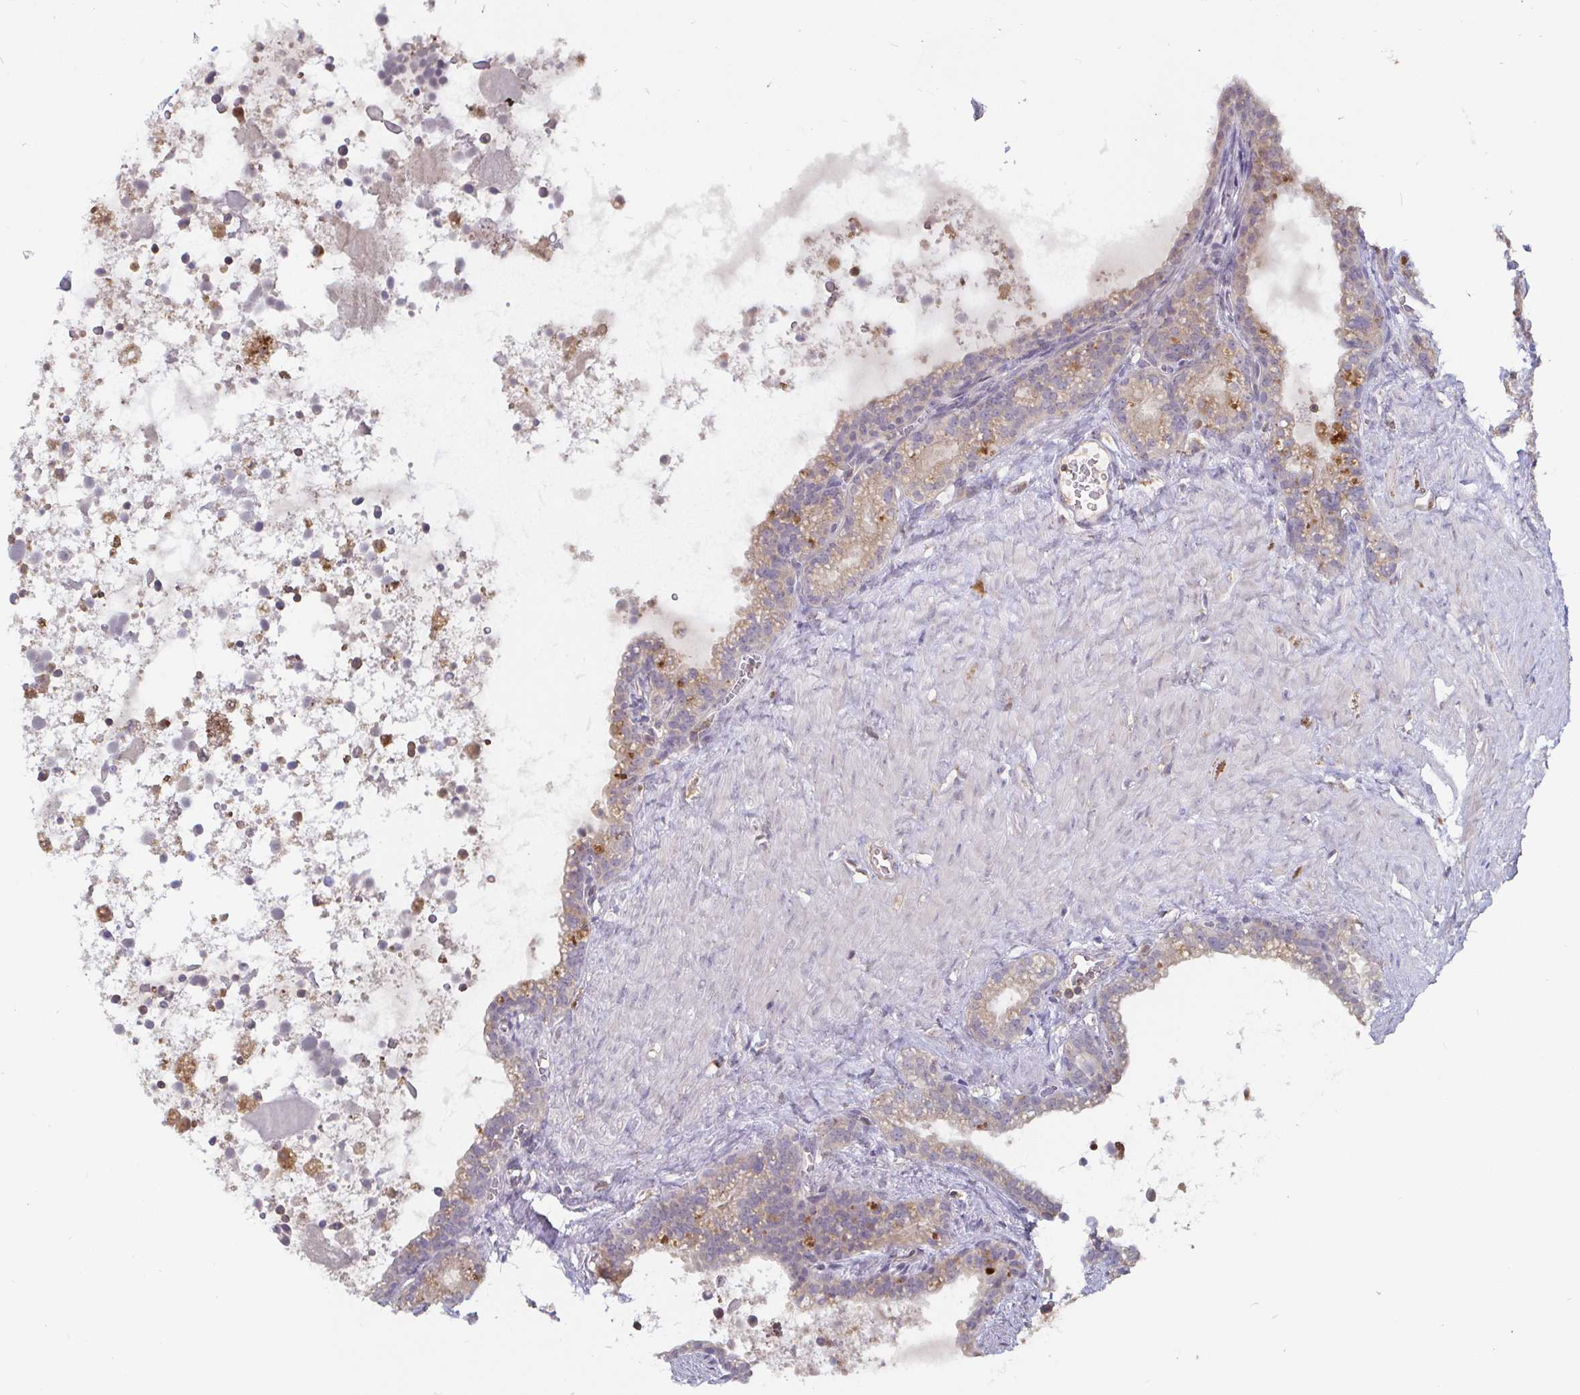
{"staining": {"intensity": "negative", "quantity": "none", "location": "none"}, "tissue": "seminal vesicle", "cell_type": "Glandular cells", "image_type": "normal", "snomed": [{"axis": "morphology", "description": "Normal tissue, NOS"}, {"axis": "topography", "description": "Seminal veicle"}], "caption": "Immunohistochemistry histopathology image of unremarkable human seminal vesicle stained for a protein (brown), which exhibits no staining in glandular cells.", "gene": "CDH18", "patient": {"sex": "male", "age": 76}}